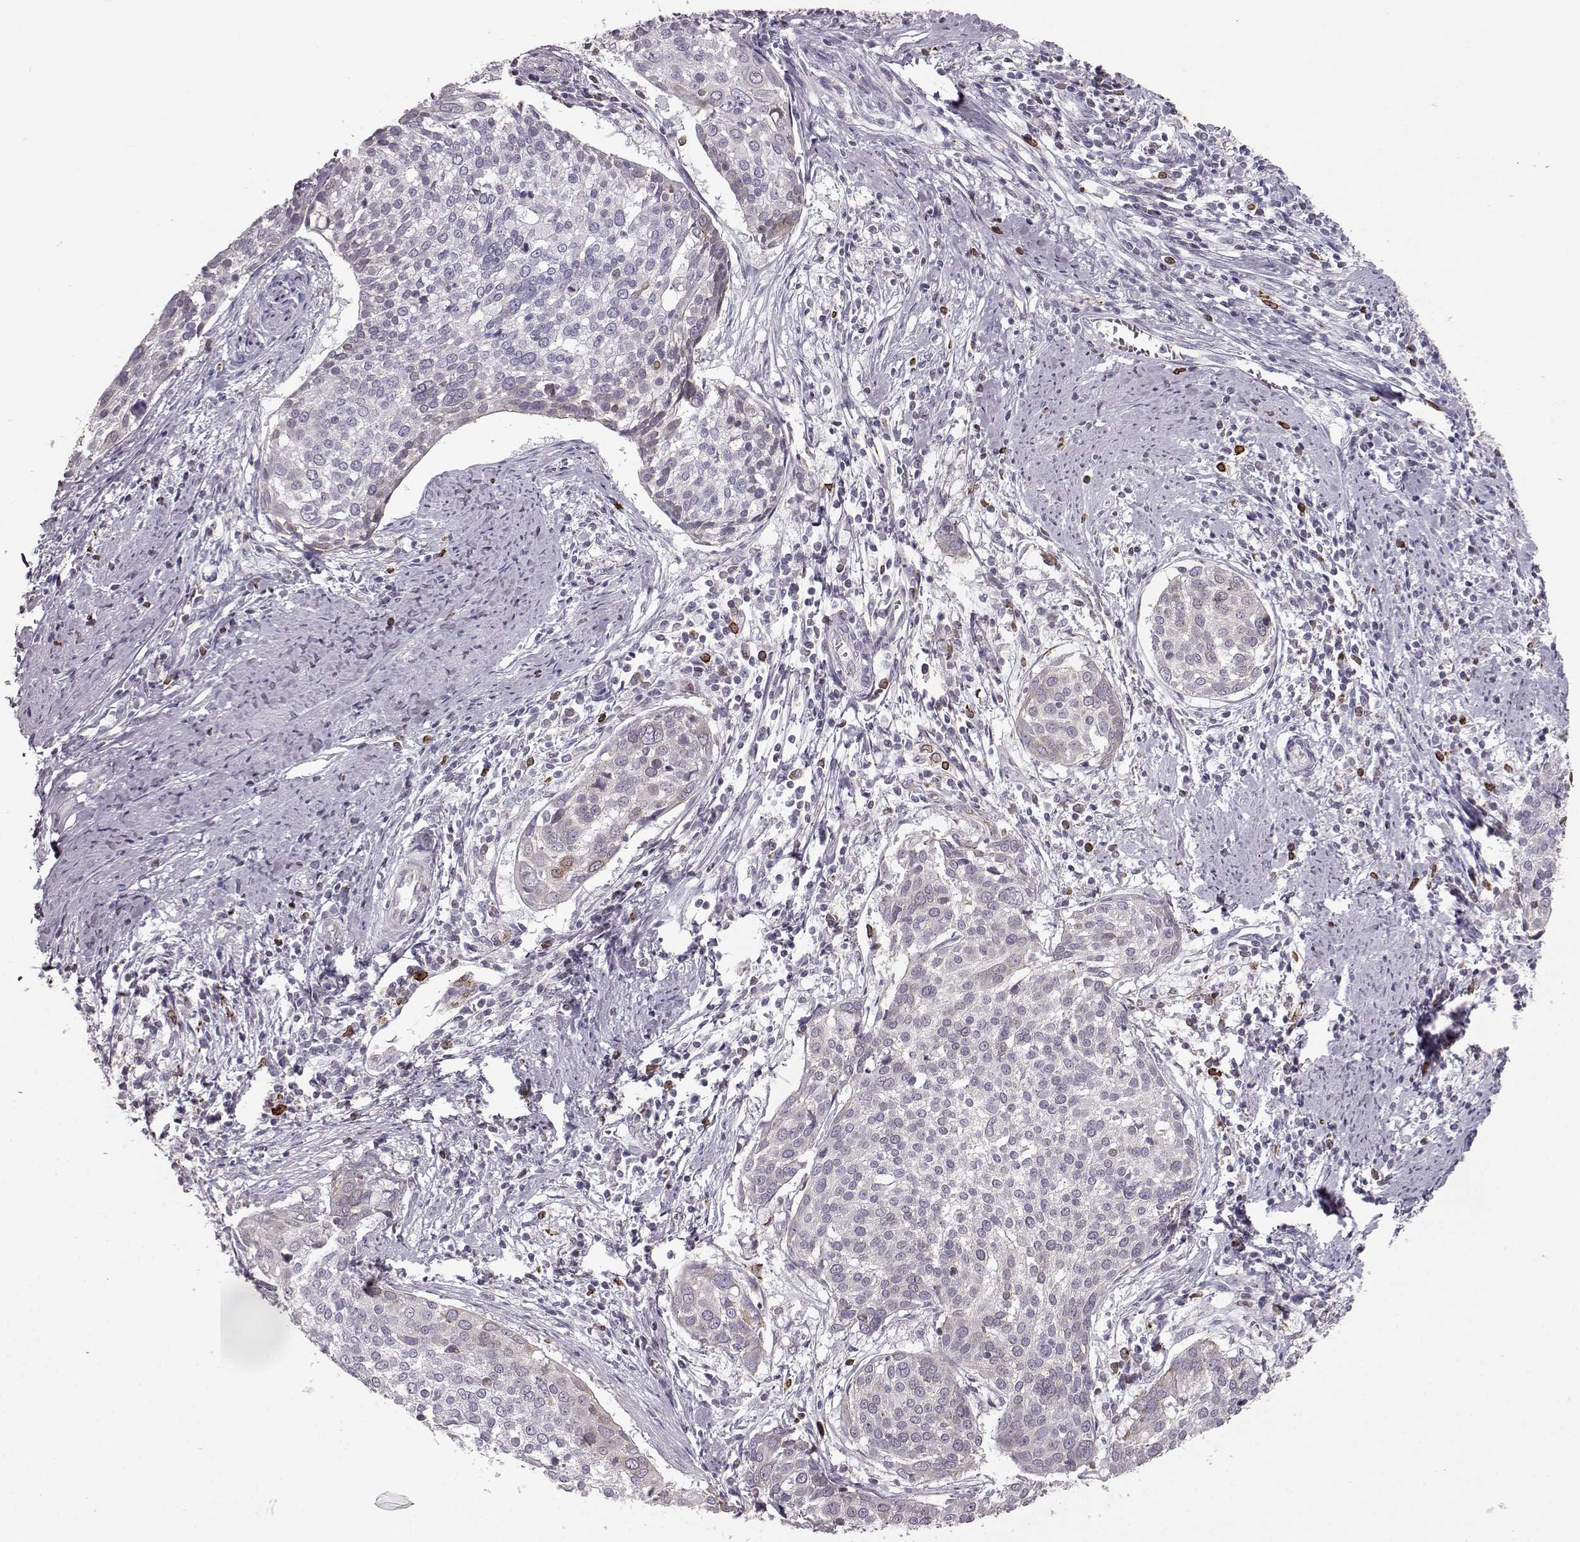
{"staining": {"intensity": "weak", "quantity": "<25%", "location": "cytoplasmic/membranous"}, "tissue": "cervical cancer", "cell_type": "Tumor cells", "image_type": "cancer", "snomed": [{"axis": "morphology", "description": "Squamous cell carcinoma, NOS"}, {"axis": "topography", "description": "Cervix"}], "caption": "A micrograph of human cervical cancer (squamous cell carcinoma) is negative for staining in tumor cells. (DAB IHC, high magnification).", "gene": "ELOVL5", "patient": {"sex": "female", "age": 39}}